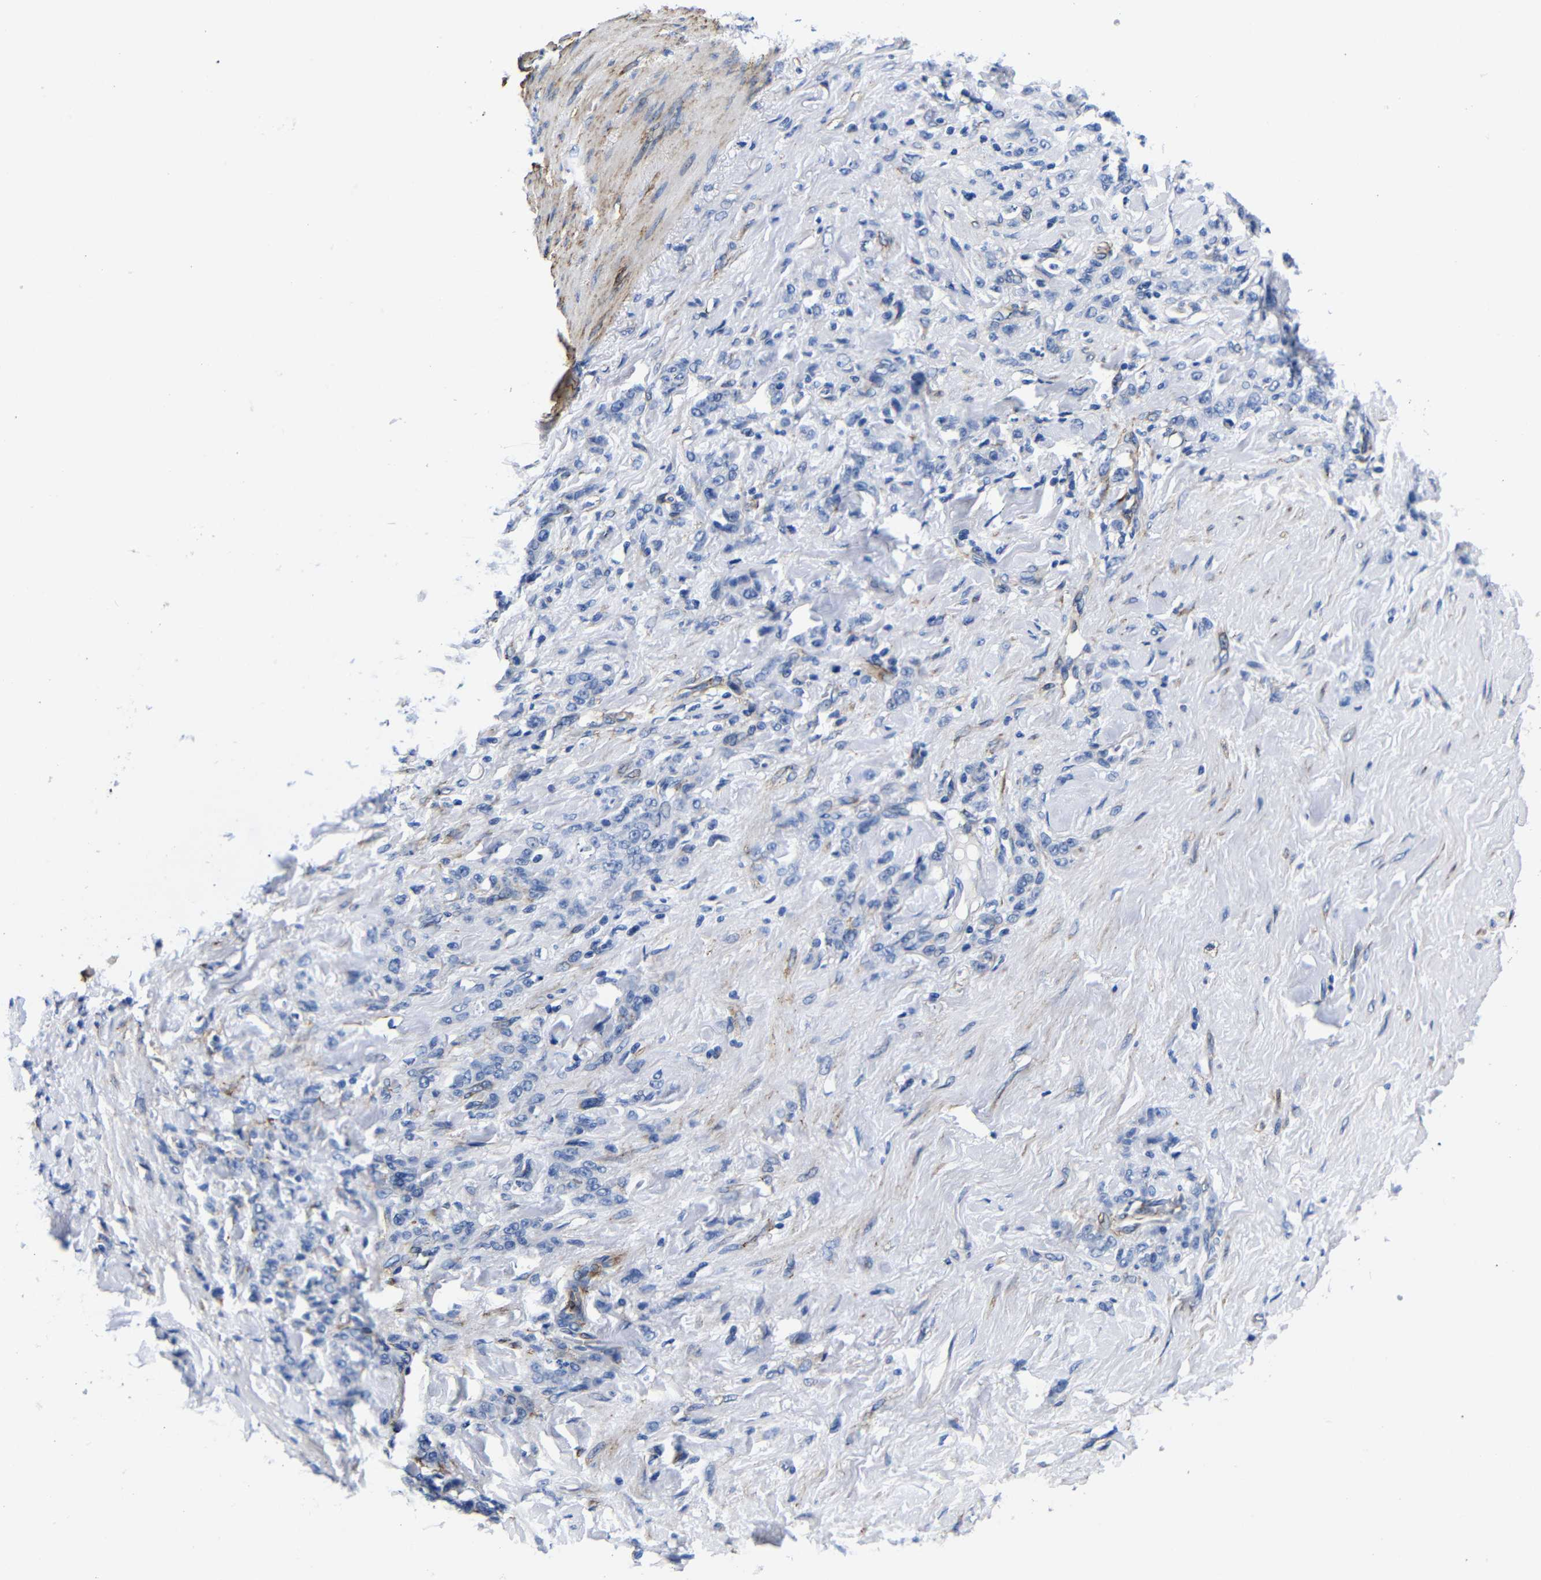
{"staining": {"intensity": "negative", "quantity": "none", "location": "none"}, "tissue": "stomach cancer", "cell_type": "Tumor cells", "image_type": "cancer", "snomed": [{"axis": "morphology", "description": "Adenocarcinoma, NOS"}, {"axis": "topography", "description": "Stomach"}], "caption": "There is no significant staining in tumor cells of stomach adenocarcinoma.", "gene": "LRIG1", "patient": {"sex": "male", "age": 82}}